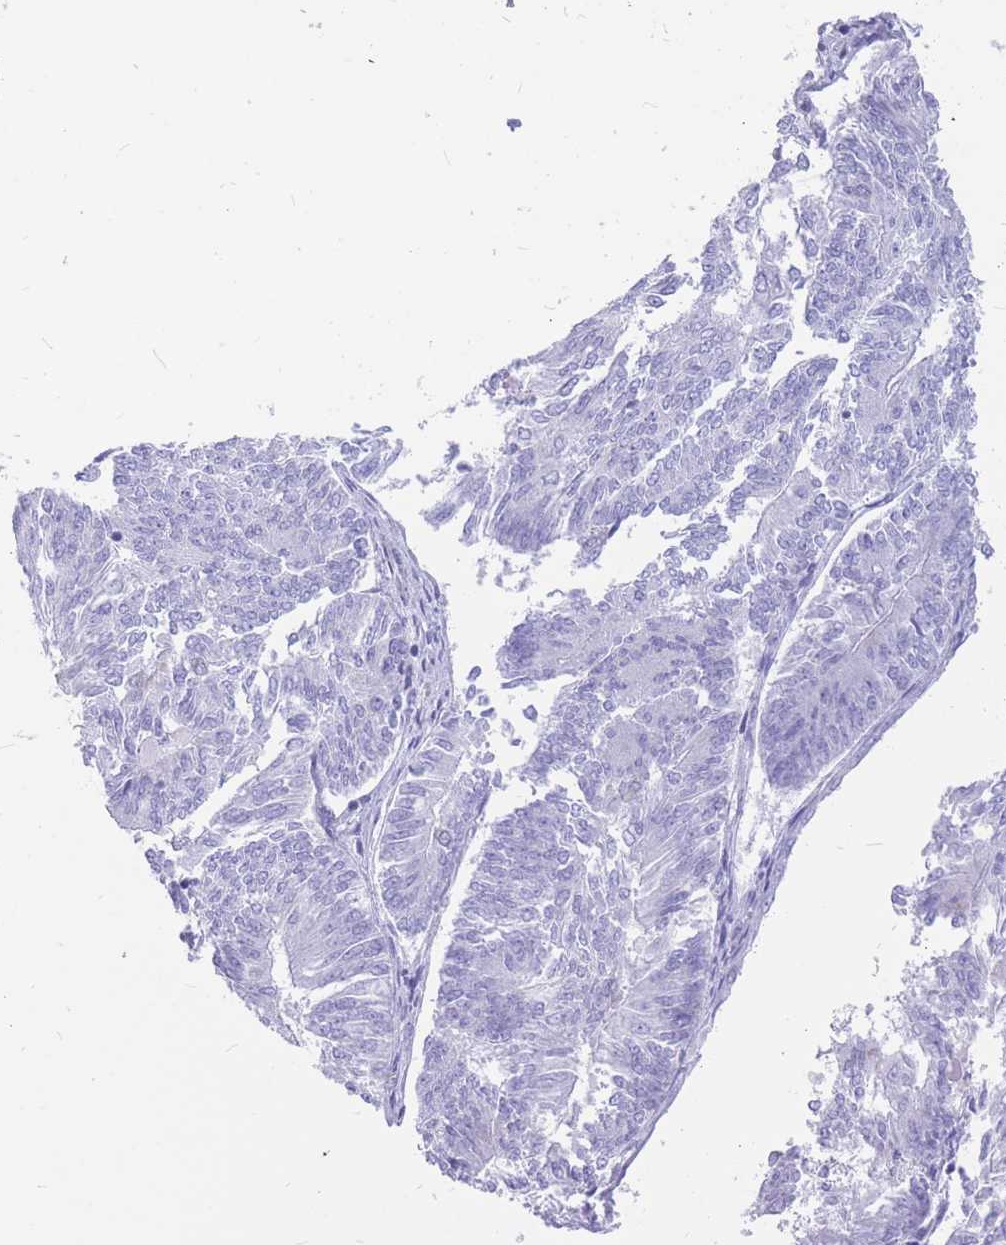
{"staining": {"intensity": "negative", "quantity": "none", "location": "none"}, "tissue": "endometrial cancer", "cell_type": "Tumor cells", "image_type": "cancer", "snomed": [{"axis": "morphology", "description": "Adenocarcinoma, NOS"}, {"axis": "topography", "description": "Endometrium"}], "caption": "An IHC micrograph of adenocarcinoma (endometrial) is shown. There is no staining in tumor cells of adenocarcinoma (endometrial). The staining was performed using DAB to visualize the protein expression in brown, while the nuclei were stained in blue with hematoxylin (Magnification: 20x).", "gene": "ADD2", "patient": {"sex": "female", "age": 58}}